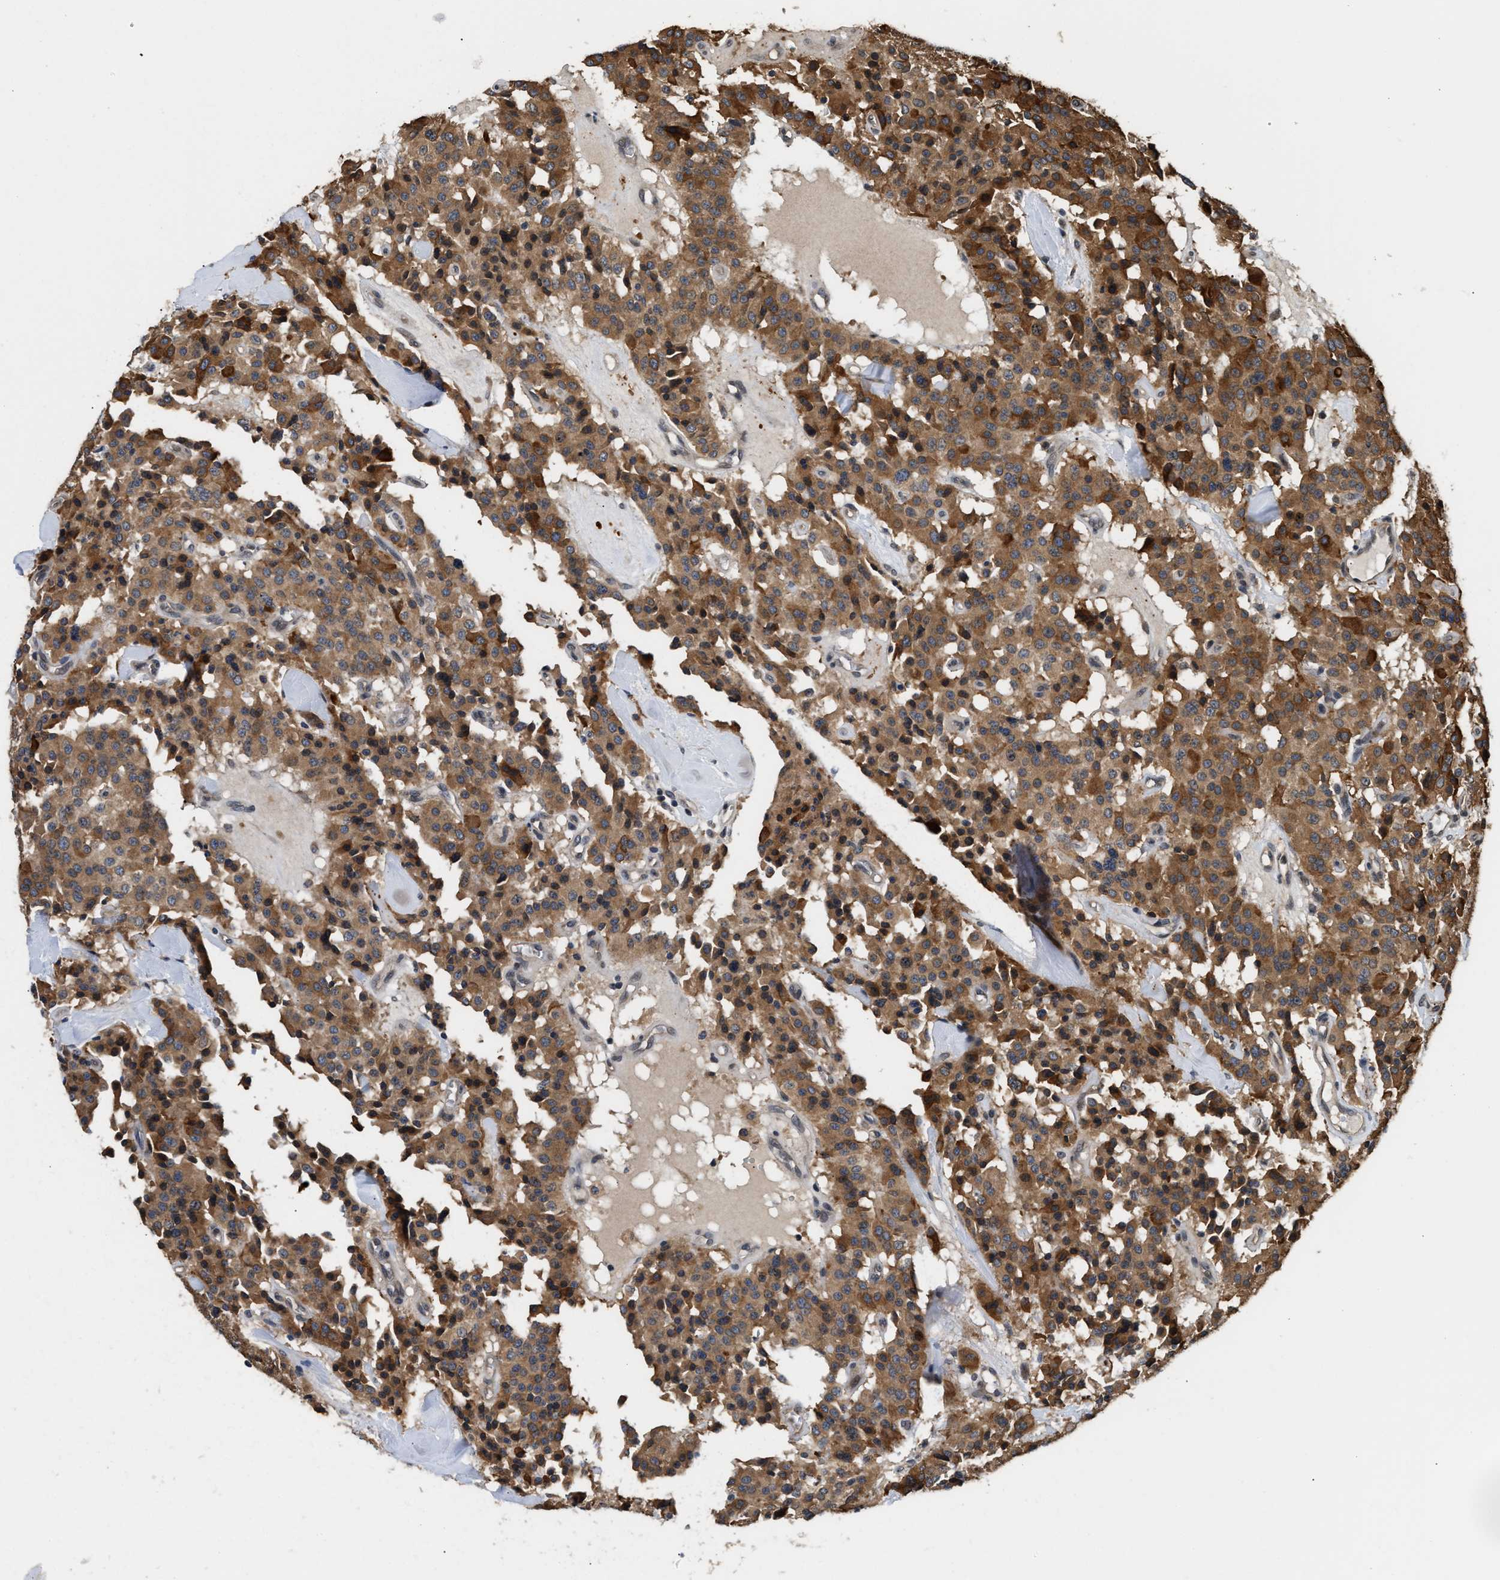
{"staining": {"intensity": "moderate", "quantity": ">75%", "location": "cytoplasmic/membranous"}, "tissue": "carcinoid", "cell_type": "Tumor cells", "image_type": "cancer", "snomed": [{"axis": "morphology", "description": "Carcinoid, malignant, NOS"}, {"axis": "topography", "description": "Lung"}], "caption": "A high-resolution photomicrograph shows immunohistochemistry staining of malignant carcinoid, which exhibits moderate cytoplasmic/membranous positivity in about >75% of tumor cells.", "gene": "RAB29", "patient": {"sex": "male", "age": 30}}